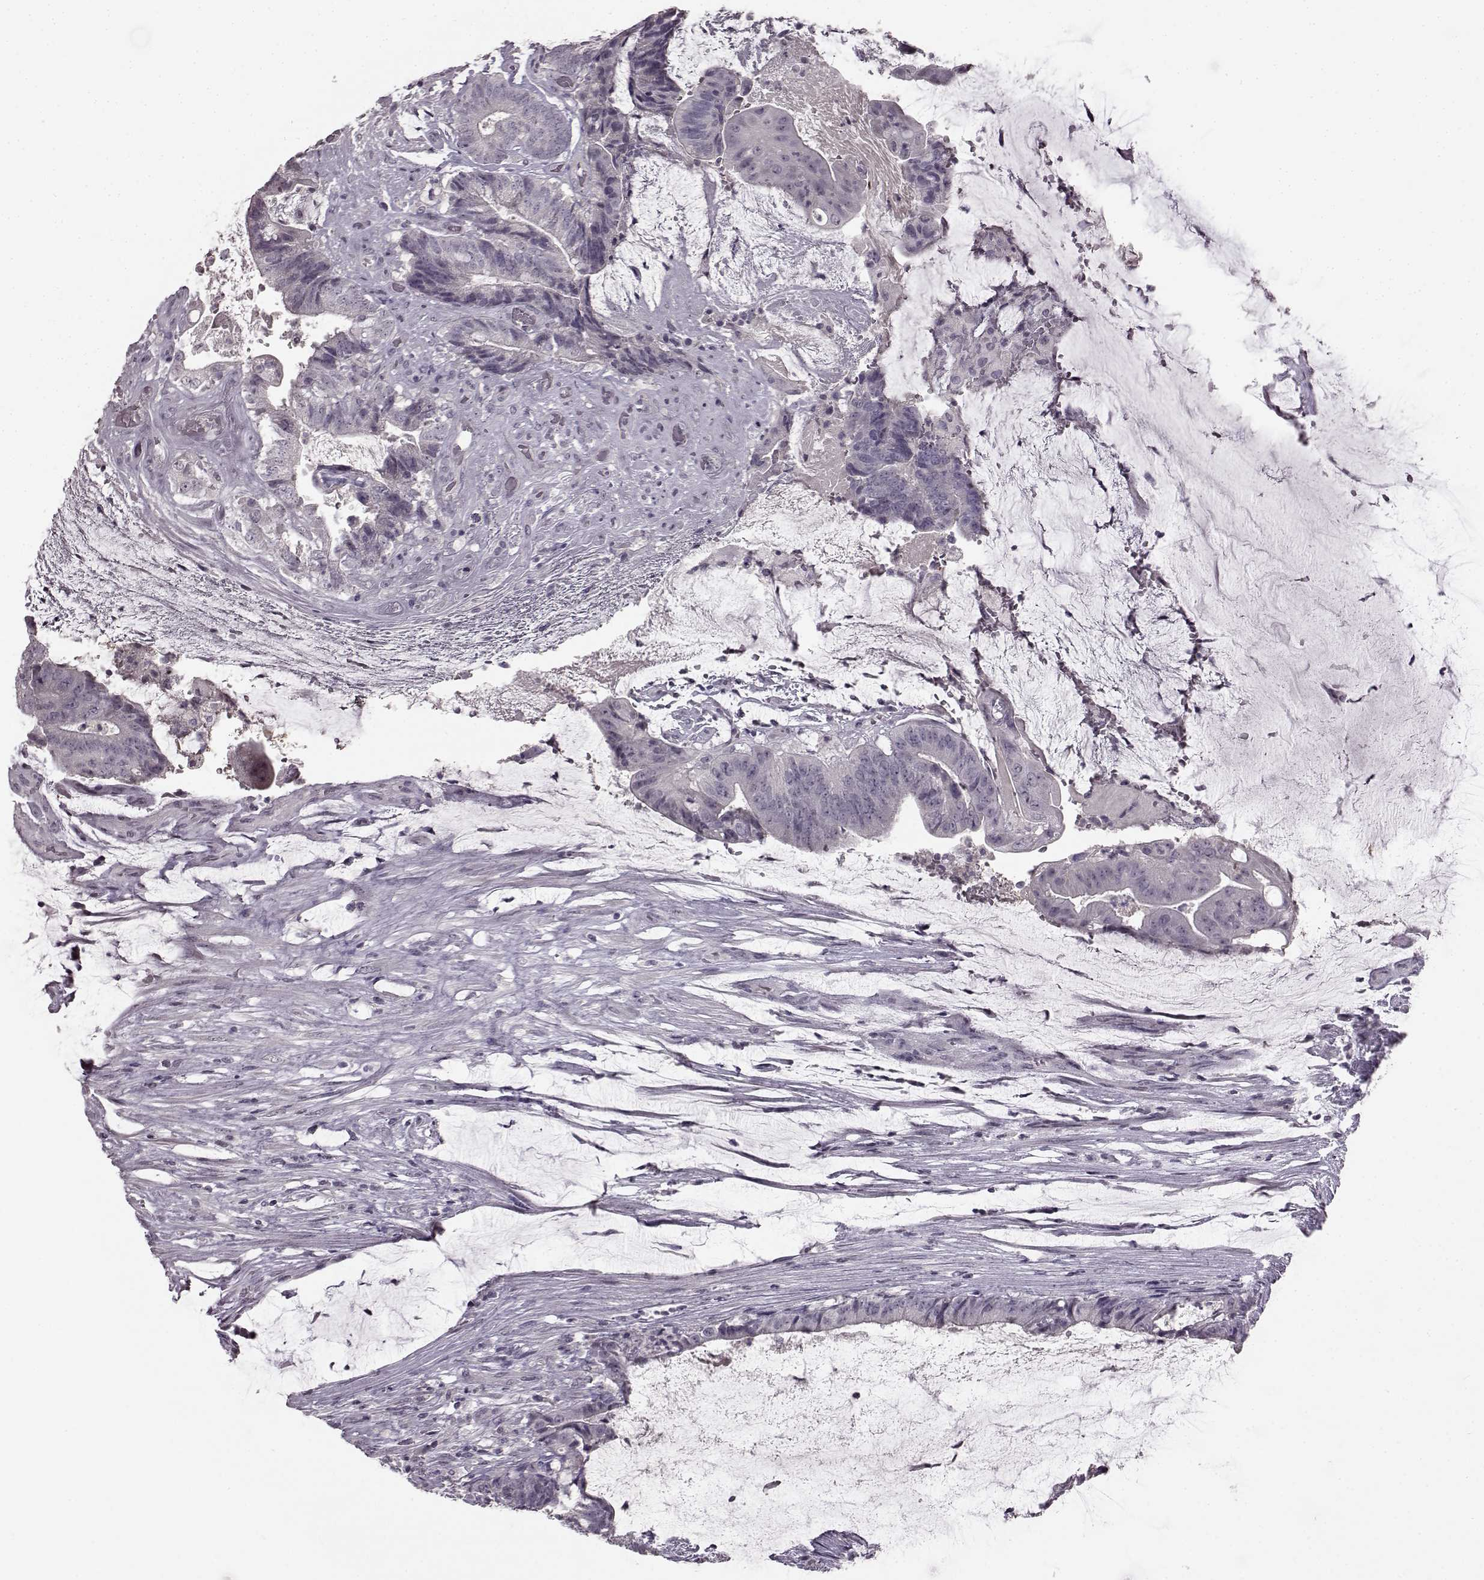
{"staining": {"intensity": "negative", "quantity": "none", "location": "none"}, "tissue": "colorectal cancer", "cell_type": "Tumor cells", "image_type": "cancer", "snomed": [{"axis": "morphology", "description": "Adenocarcinoma, NOS"}, {"axis": "topography", "description": "Colon"}], "caption": "The immunohistochemistry (IHC) photomicrograph has no significant expression in tumor cells of adenocarcinoma (colorectal) tissue. (DAB immunohistochemistry (IHC) visualized using brightfield microscopy, high magnification).", "gene": "LHB", "patient": {"sex": "female", "age": 43}}